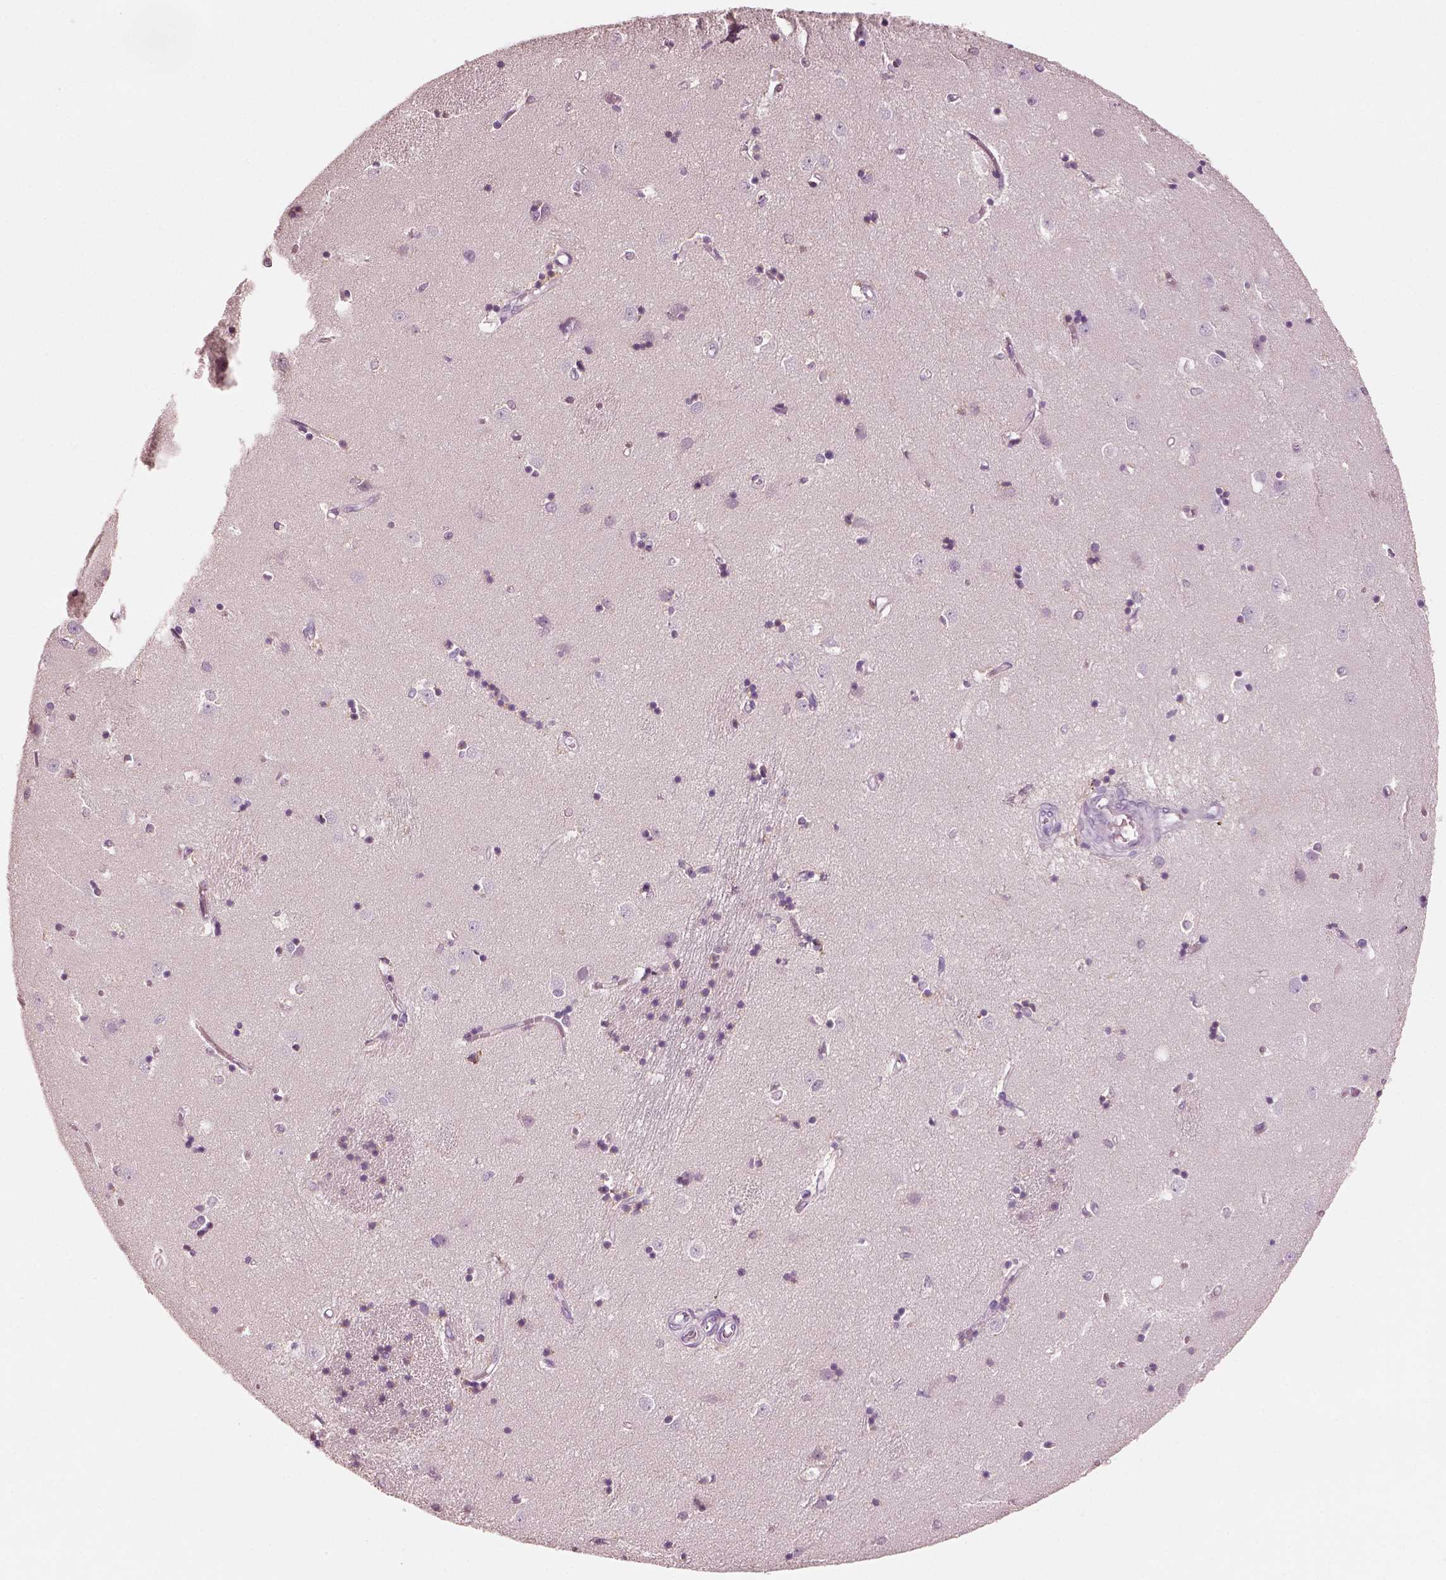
{"staining": {"intensity": "negative", "quantity": "none", "location": "none"}, "tissue": "caudate", "cell_type": "Glial cells", "image_type": "normal", "snomed": [{"axis": "morphology", "description": "Normal tissue, NOS"}, {"axis": "topography", "description": "Lateral ventricle wall"}], "caption": "High power microscopy micrograph of an immunohistochemistry image of normal caudate, revealing no significant expression in glial cells. Nuclei are stained in blue.", "gene": "ELSPBP1", "patient": {"sex": "male", "age": 54}}